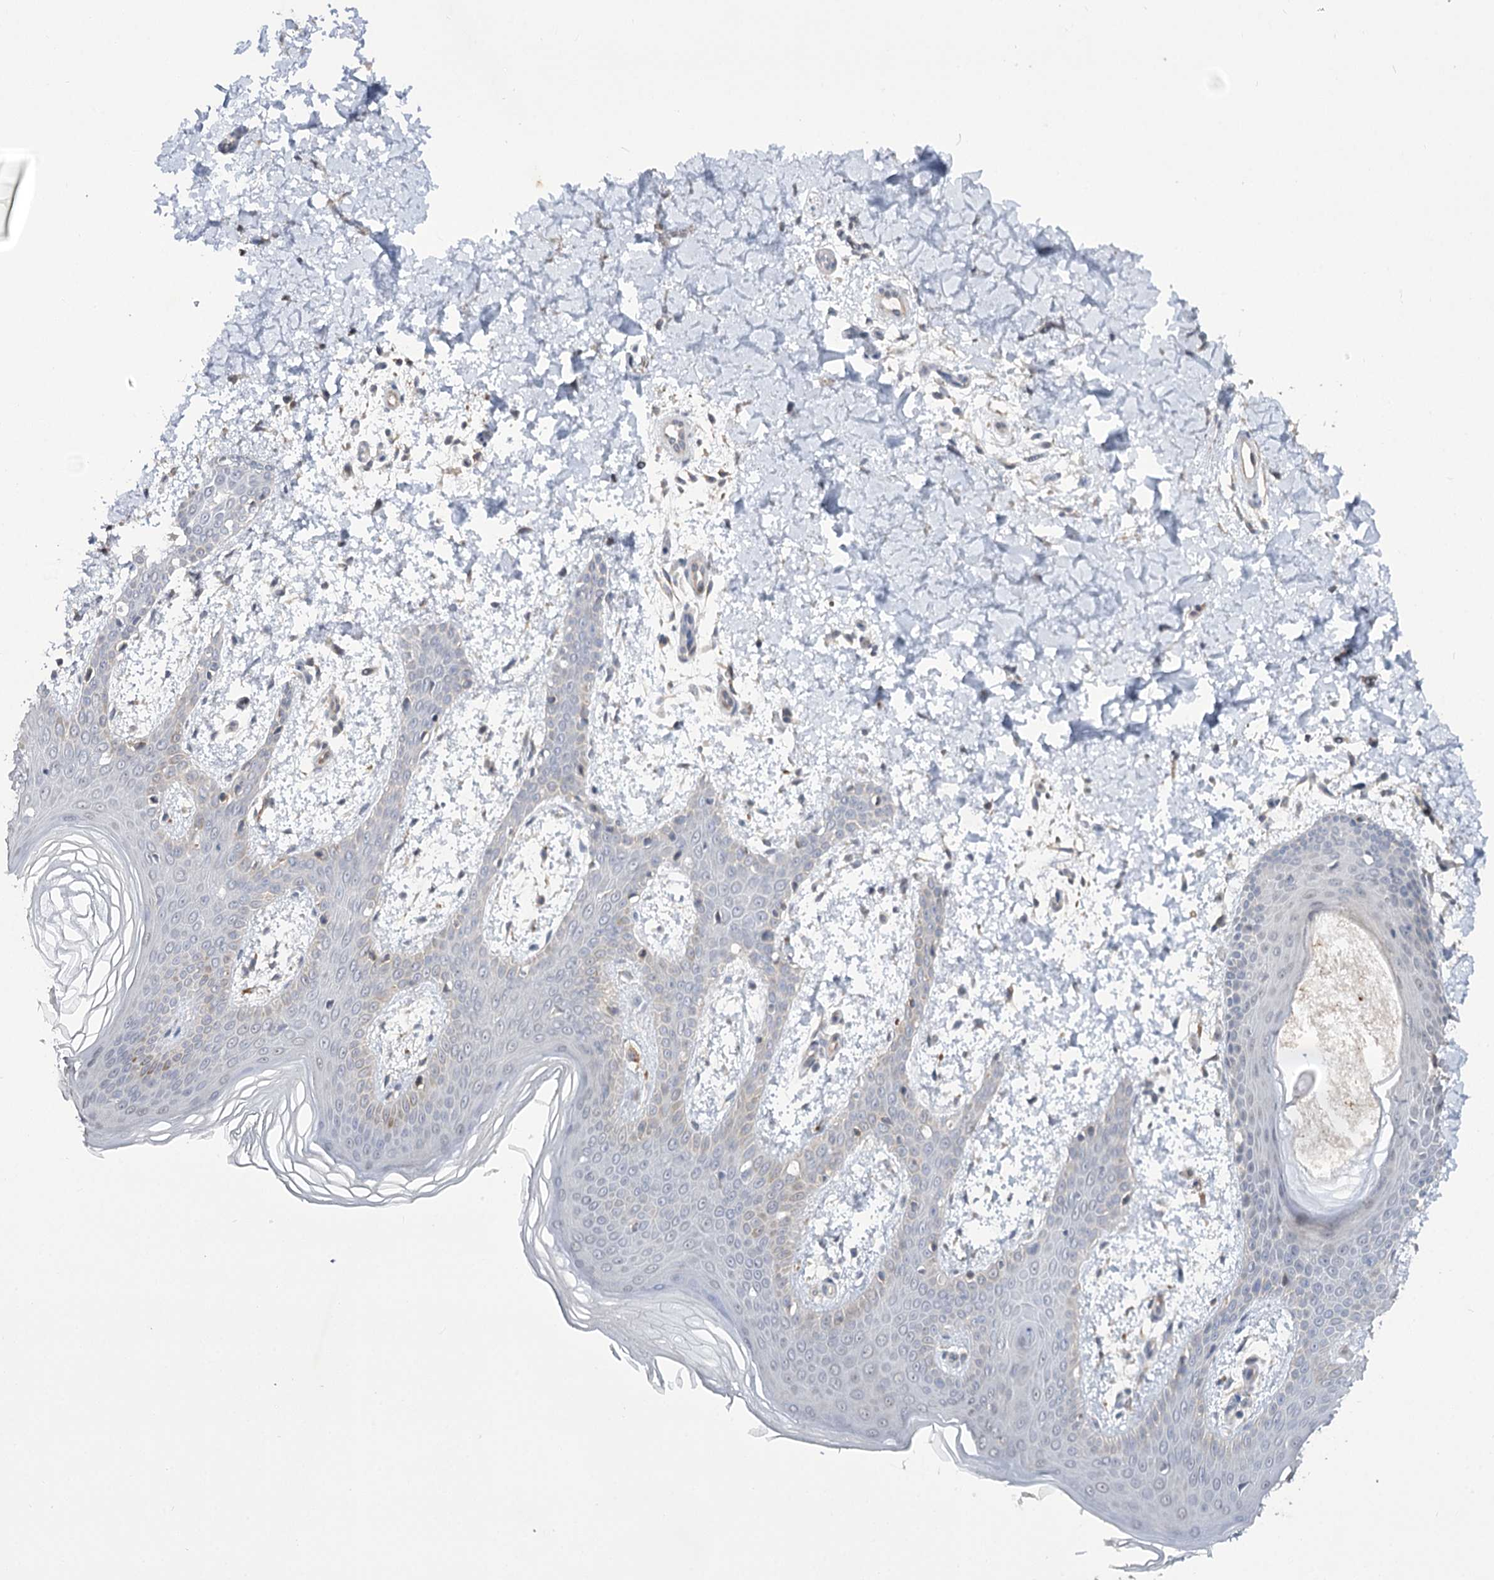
{"staining": {"intensity": "weak", "quantity": ">75%", "location": "cytoplasmic/membranous"}, "tissue": "skin", "cell_type": "Fibroblasts", "image_type": "normal", "snomed": [{"axis": "morphology", "description": "Normal tissue, NOS"}, {"axis": "topography", "description": "Skin"}], "caption": "A brown stain highlights weak cytoplasmic/membranous positivity of a protein in fibroblasts of benign human skin.", "gene": "PHYHIPL", "patient": {"sex": "male", "age": 36}}